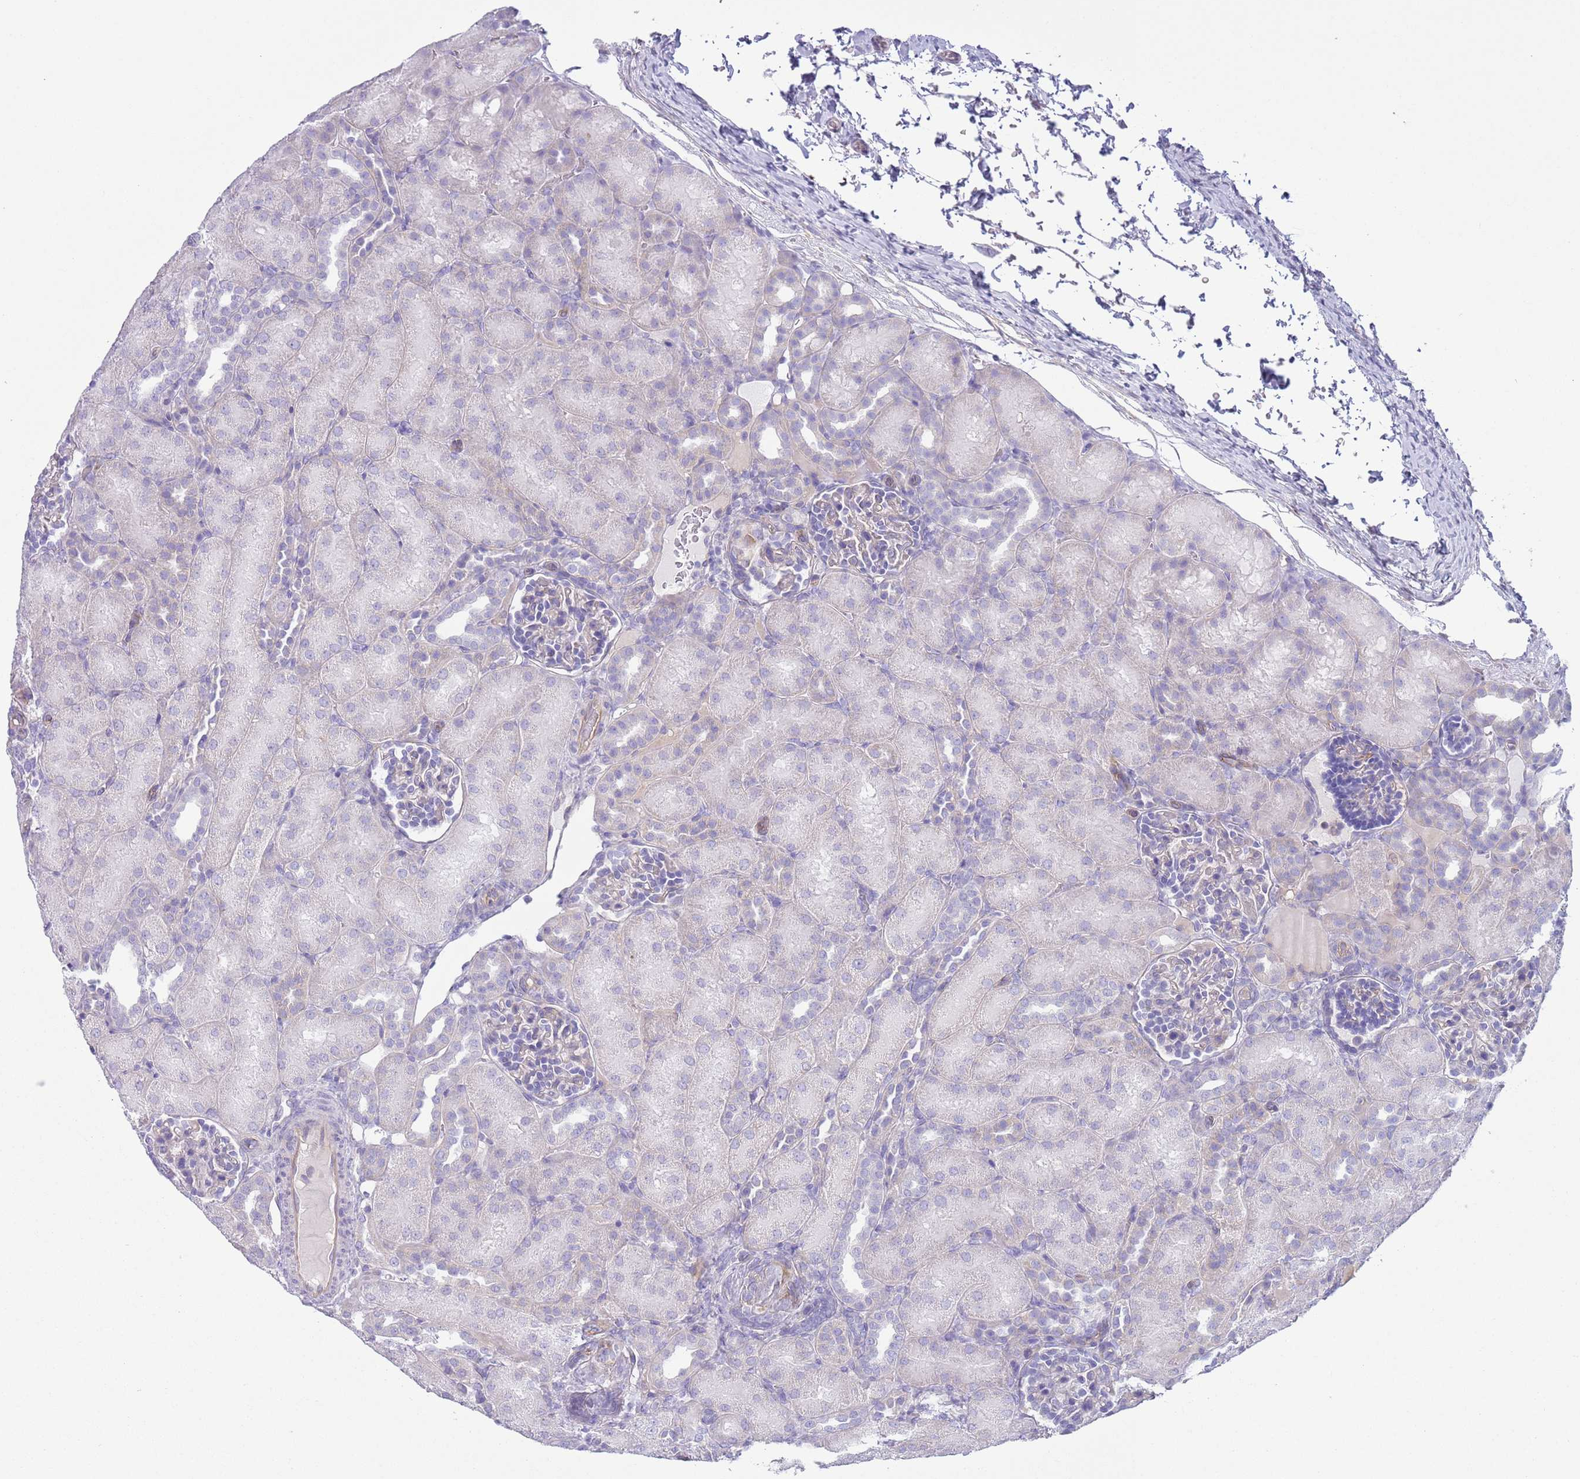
{"staining": {"intensity": "negative", "quantity": "none", "location": "none"}, "tissue": "kidney", "cell_type": "Cells in glomeruli", "image_type": "normal", "snomed": [{"axis": "morphology", "description": "Normal tissue, NOS"}, {"axis": "topography", "description": "Kidney"}], "caption": "Kidney stained for a protein using immunohistochemistry reveals no positivity cells in glomeruli.", "gene": "RBP3", "patient": {"sex": "male", "age": 1}}